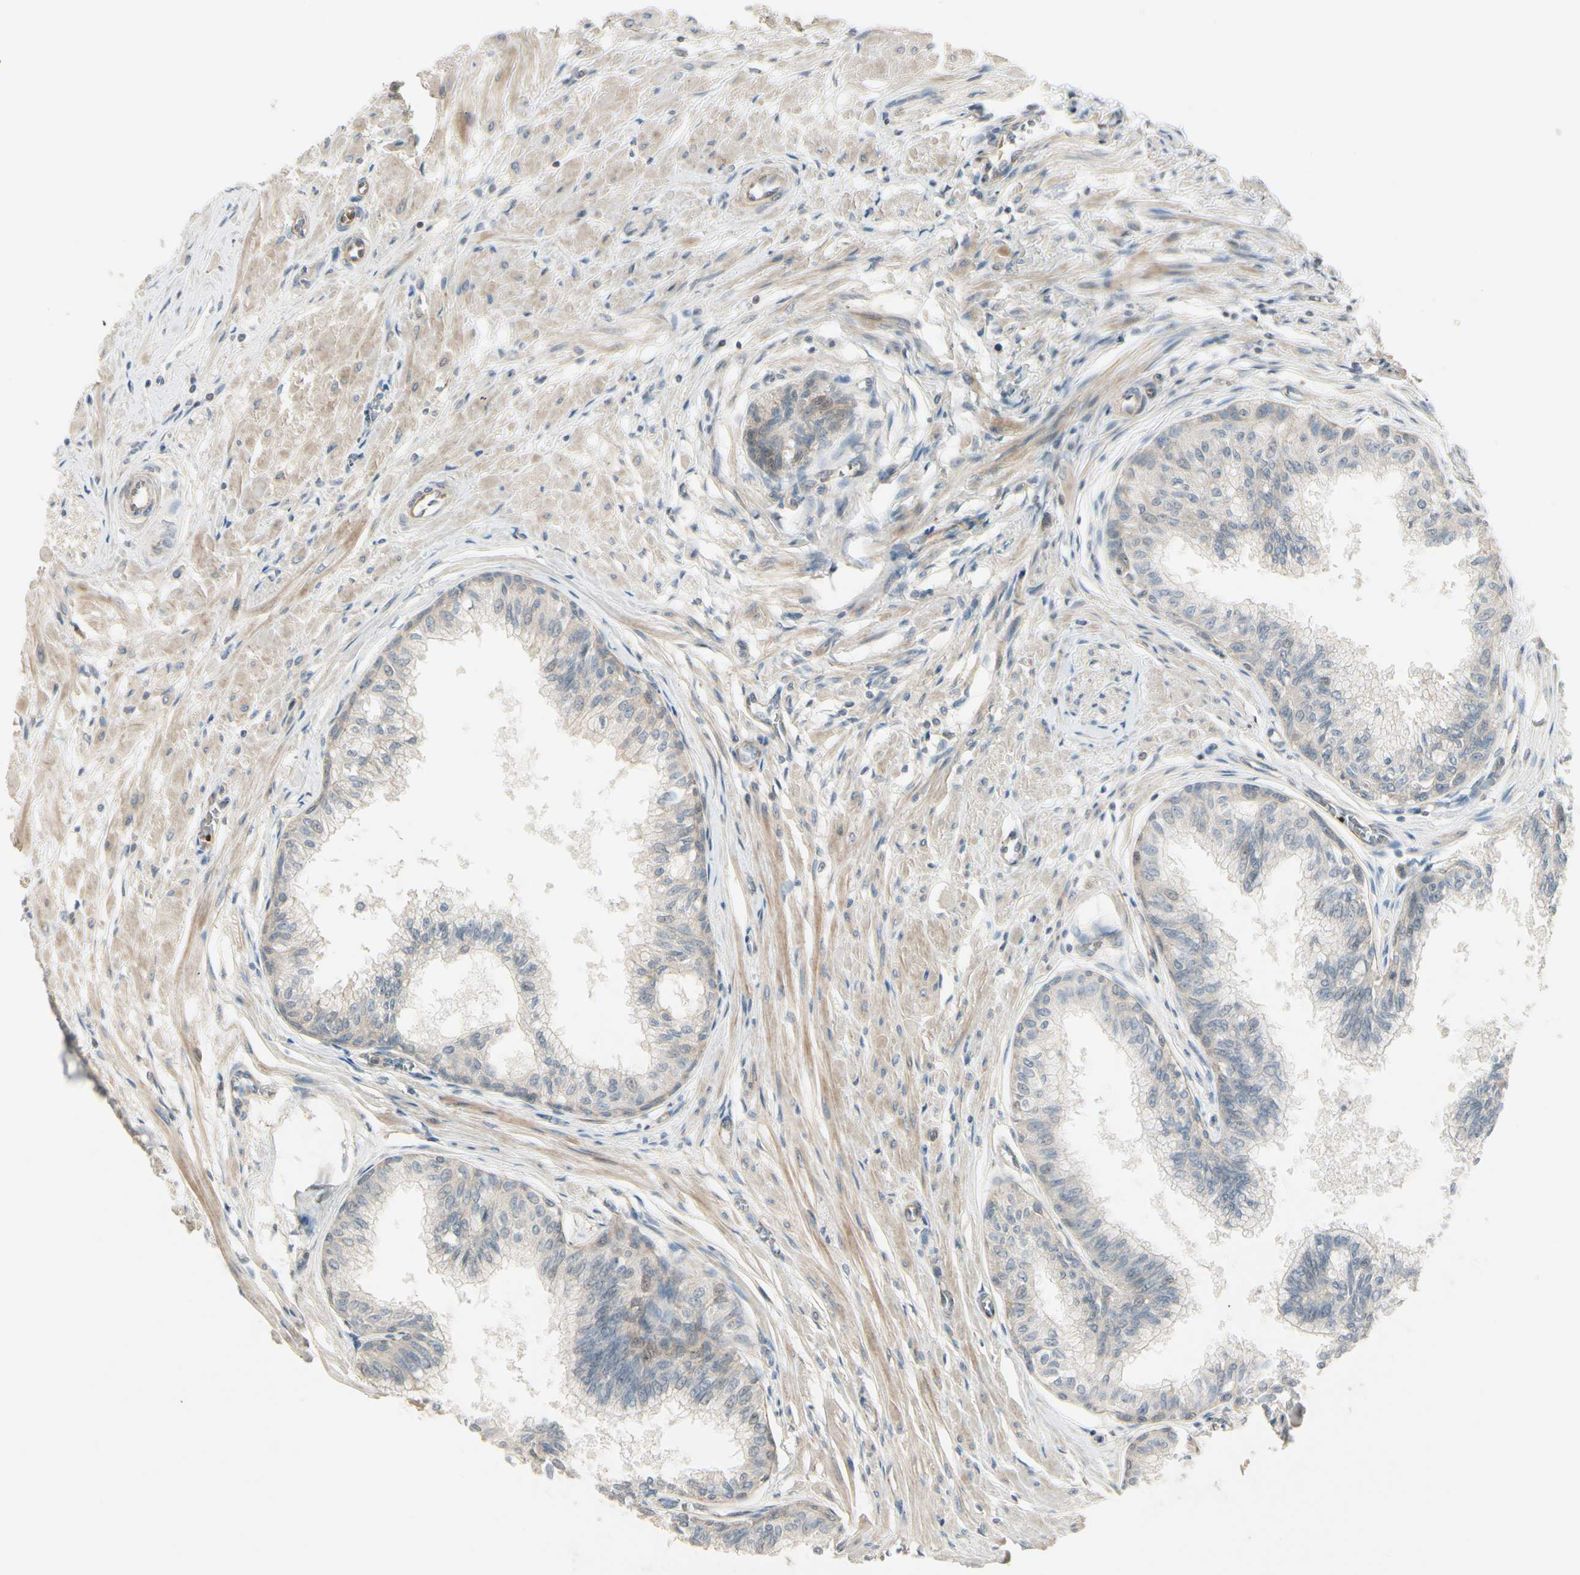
{"staining": {"intensity": "weak", "quantity": "25%-75%", "location": "cytoplasmic/membranous"}, "tissue": "prostate", "cell_type": "Glandular cells", "image_type": "normal", "snomed": [{"axis": "morphology", "description": "Normal tissue, NOS"}, {"axis": "topography", "description": "Prostate"}, {"axis": "topography", "description": "Seminal veicle"}], "caption": "A brown stain shows weak cytoplasmic/membranous positivity of a protein in glandular cells of unremarkable prostate. (DAB (3,3'-diaminobenzidine) IHC with brightfield microscopy, high magnification).", "gene": "PPP3CB", "patient": {"sex": "male", "age": 60}}